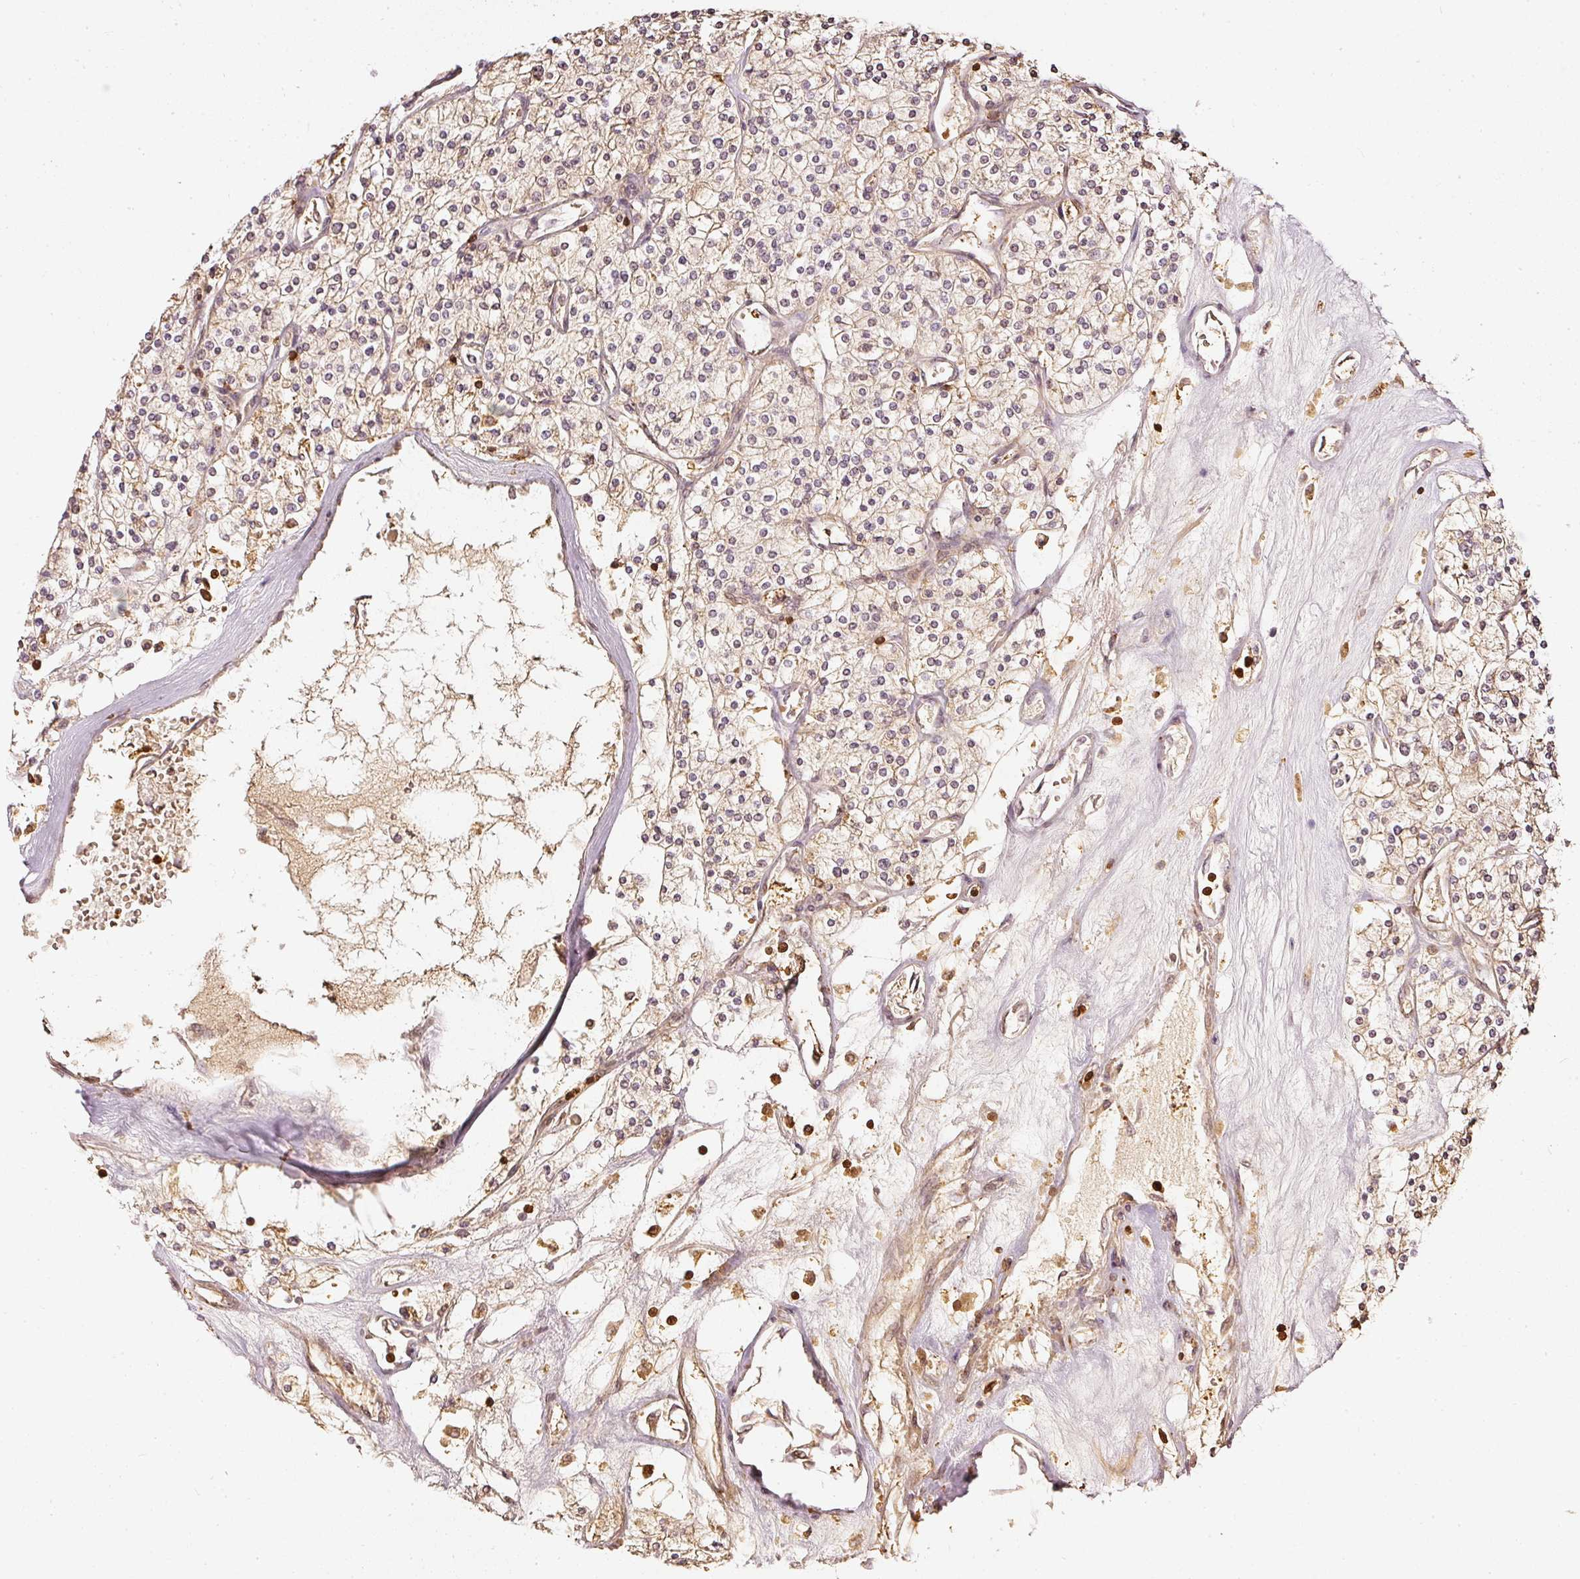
{"staining": {"intensity": "weak", "quantity": ">75%", "location": "cytoplasmic/membranous"}, "tissue": "renal cancer", "cell_type": "Tumor cells", "image_type": "cancer", "snomed": [{"axis": "morphology", "description": "Adenocarcinoma, NOS"}, {"axis": "topography", "description": "Kidney"}], "caption": "Immunohistochemical staining of human renal cancer (adenocarcinoma) exhibits weak cytoplasmic/membranous protein staining in about >75% of tumor cells.", "gene": "PFN1", "patient": {"sex": "male", "age": 80}}